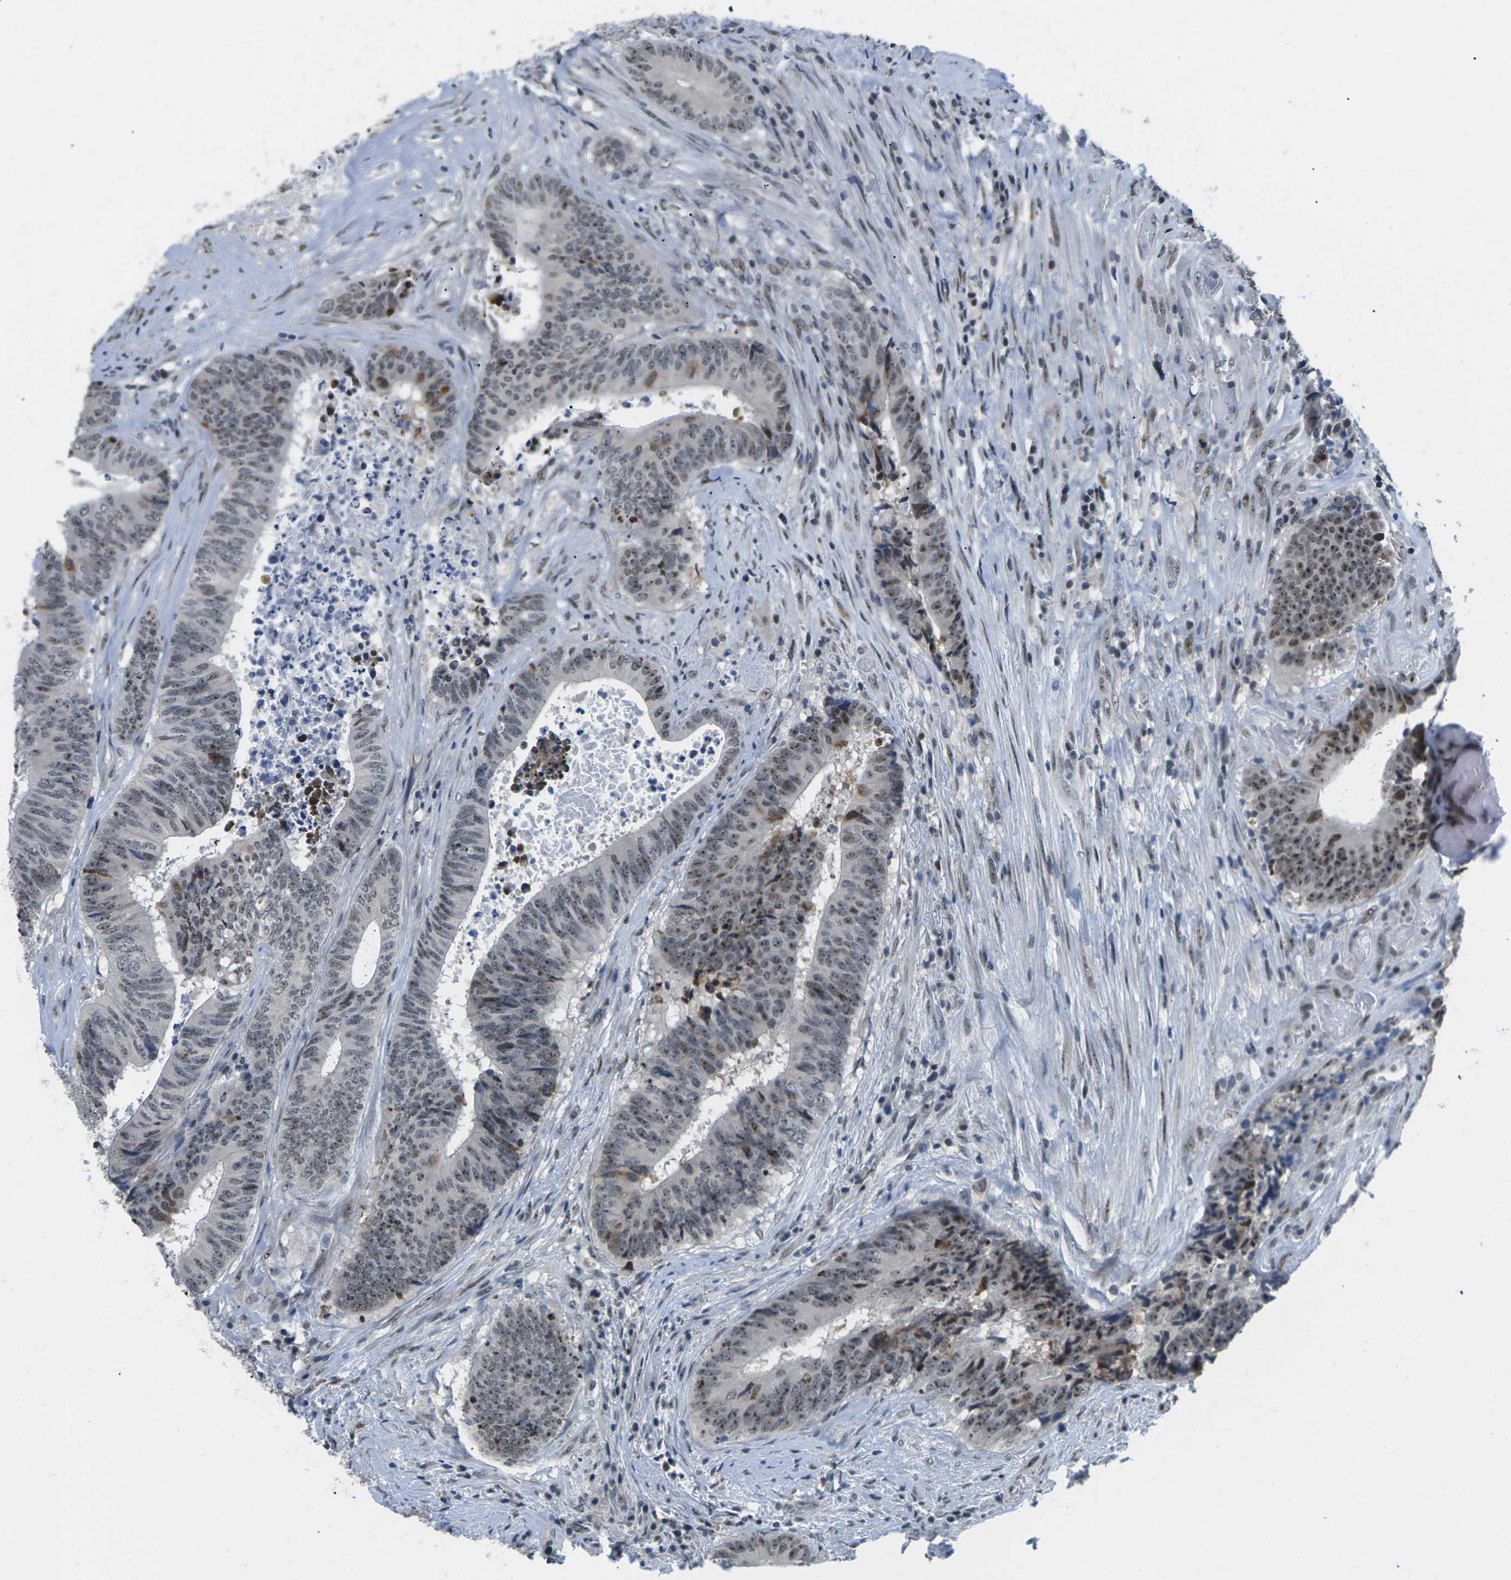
{"staining": {"intensity": "moderate", "quantity": ">75%", "location": "nuclear"}, "tissue": "colorectal cancer", "cell_type": "Tumor cells", "image_type": "cancer", "snomed": [{"axis": "morphology", "description": "Adenocarcinoma, NOS"}, {"axis": "topography", "description": "Rectum"}], "caption": "Protein expression analysis of colorectal cancer demonstrates moderate nuclear staining in approximately >75% of tumor cells.", "gene": "NSRP1", "patient": {"sex": "male", "age": 72}}